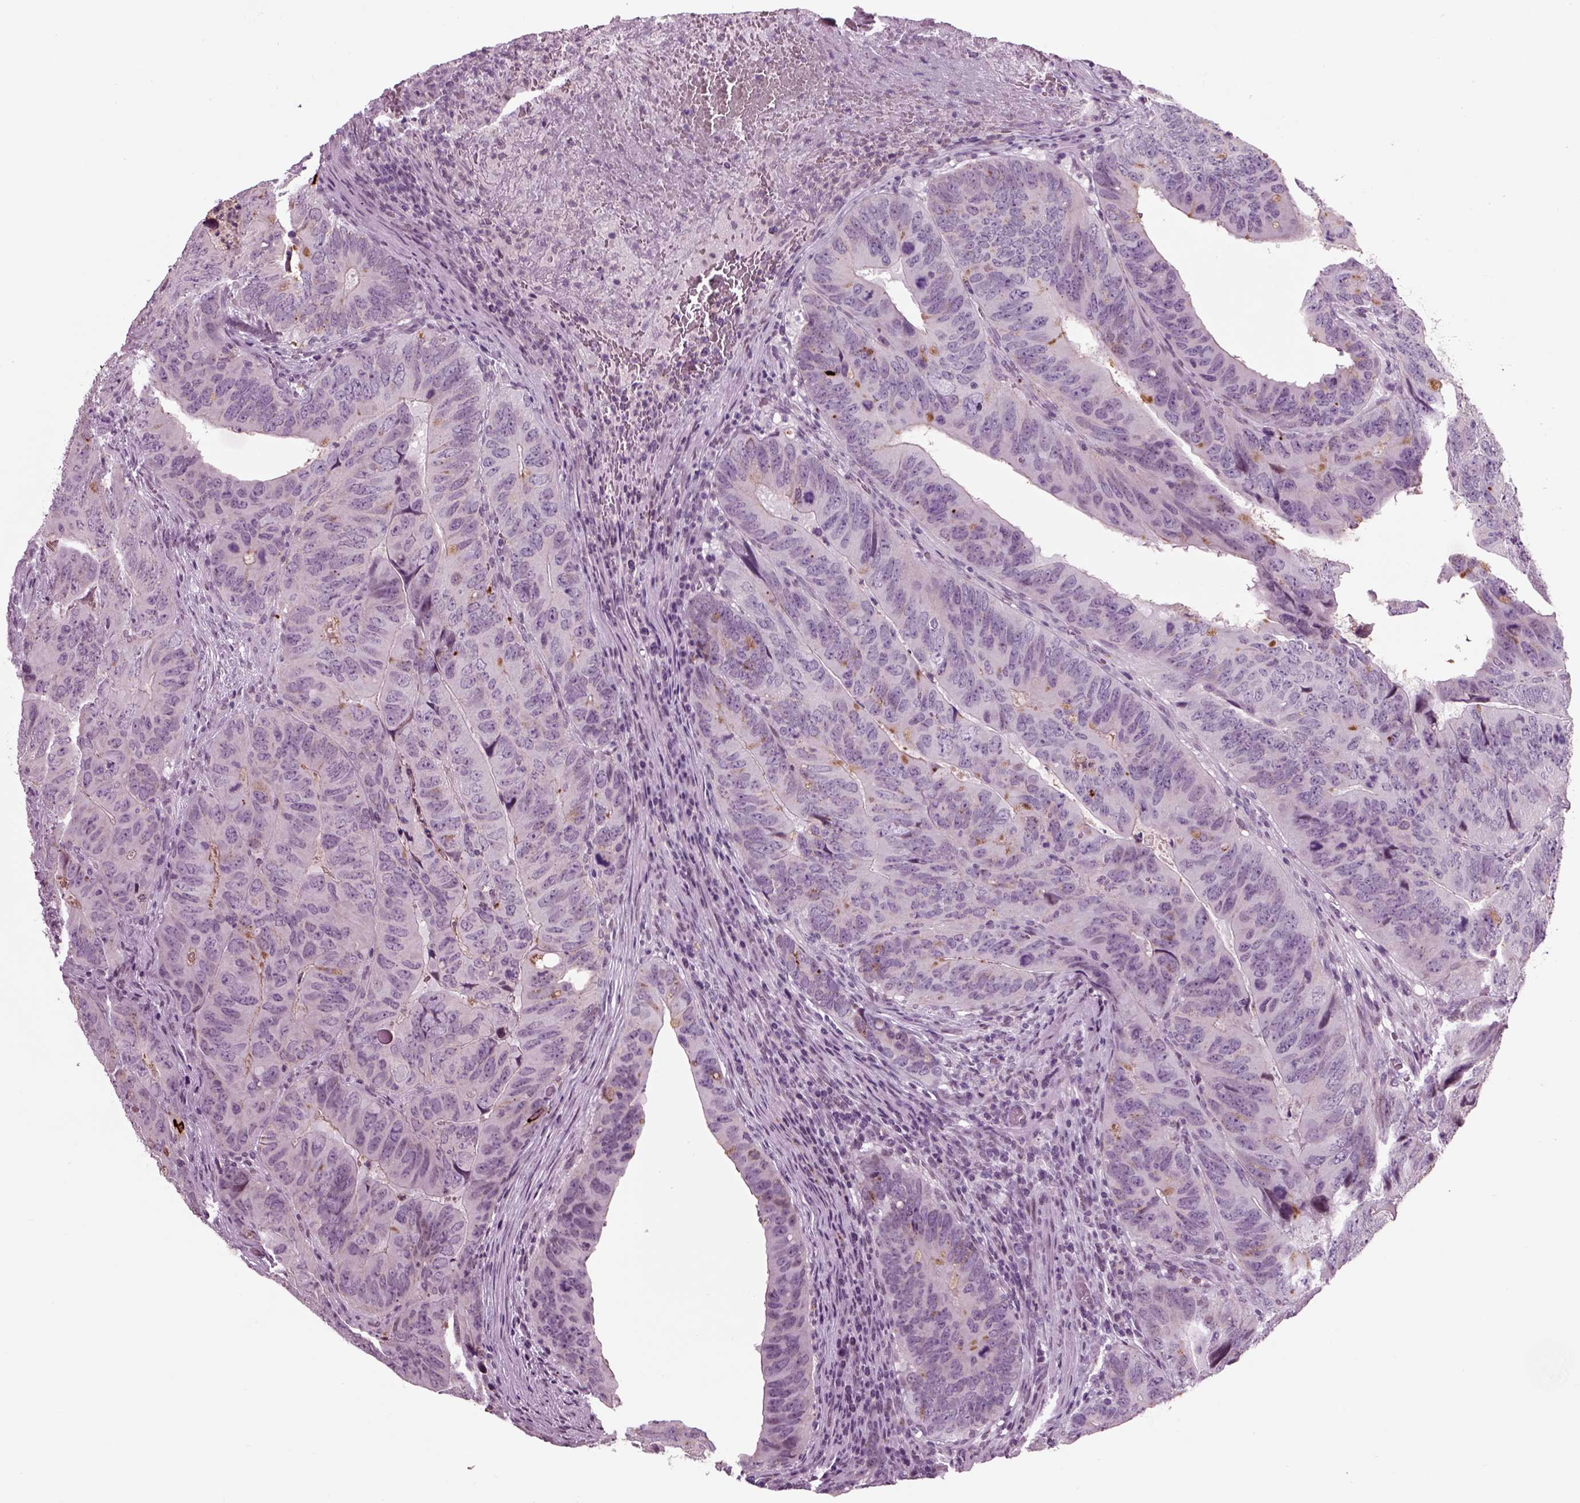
{"staining": {"intensity": "negative", "quantity": "none", "location": "none"}, "tissue": "colorectal cancer", "cell_type": "Tumor cells", "image_type": "cancer", "snomed": [{"axis": "morphology", "description": "Adenocarcinoma, NOS"}, {"axis": "topography", "description": "Colon"}], "caption": "Human colorectal cancer (adenocarcinoma) stained for a protein using IHC displays no positivity in tumor cells.", "gene": "CHGB", "patient": {"sex": "male", "age": 79}}